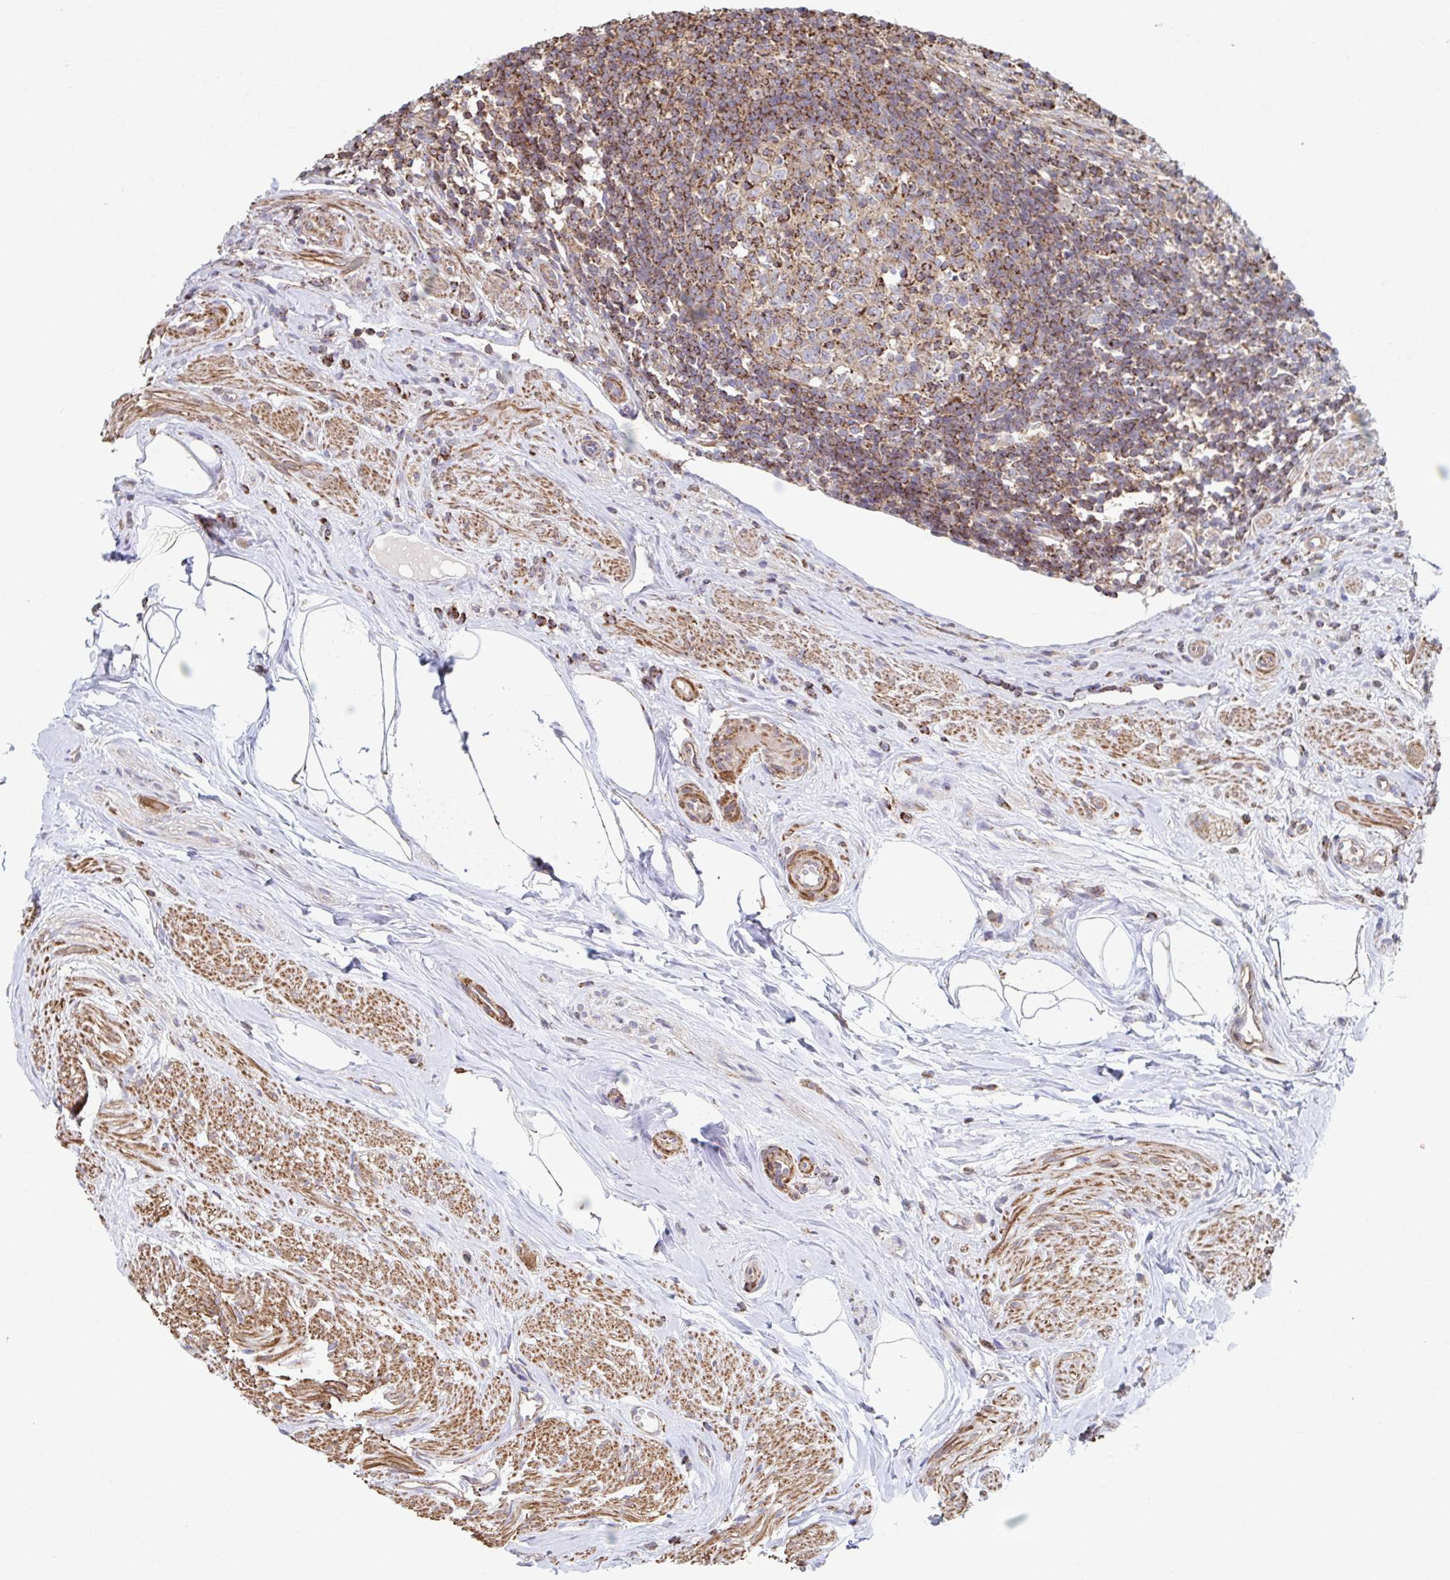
{"staining": {"intensity": "moderate", "quantity": ">75%", "location": "cytoplasmic/membranous"}, "tissue": "appendix", "cell_type": "Glandular cells", "image_type": "normal", "snomed": [{"axis": "morphology", "description": "Normal tissue, NOS"}, {"axis": "topography", "description": "Appendix"}], "caption": "This histopathology image reveals immunohistochemistry (IHC) staining of normal human appendix, with medium moderate cytoplasmic/membranous staining in about >75% of glandular cells.", "gene": "KLHL34", "patient": {"sex": "female", "age": 56}}